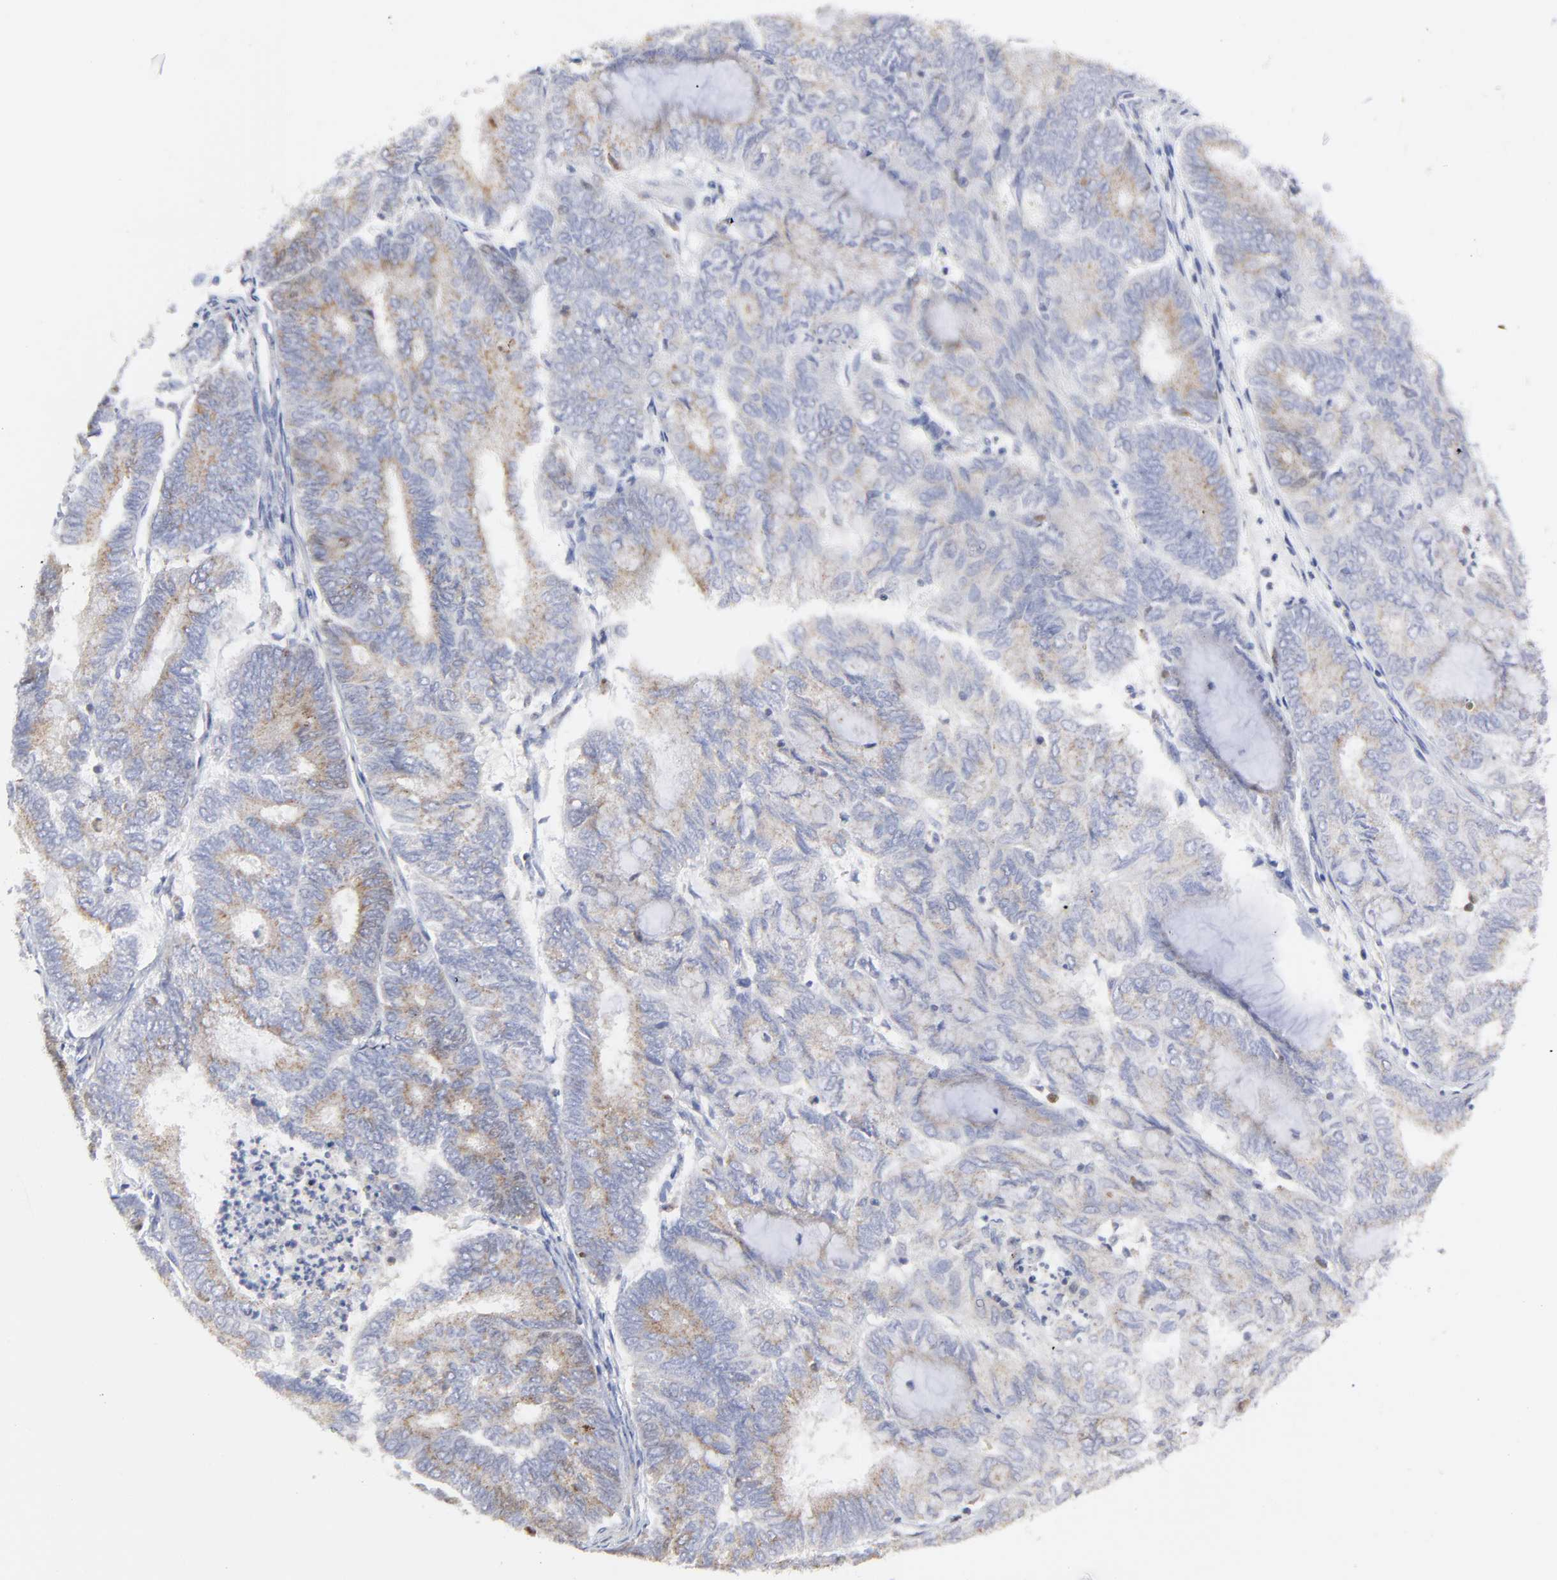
{"staining": {"intensity": "weak", "quantity": "25%-75%", "location": "cytoplasmic/membranous"}, "tissue": "endometrial cancer", "cell_type": "Tumor cells", "image_type": "cancer", "snomed": [{"axis": "morphology", "description": "Adenocarcinoma, NOS"}, {"axis": "topography", "description": "Endometrium"}], "caption": "DAB (3,3'-diaminobenzidine) immunohistochemical staining of endometrial cancer (adenocarcinoma) demonstrates weak cytoplasmic/membranous protein expression in approximately 25%-75% of tumor cells.", "gene": "NCAPH", "patient": {"sex": "female", "age": 59}}